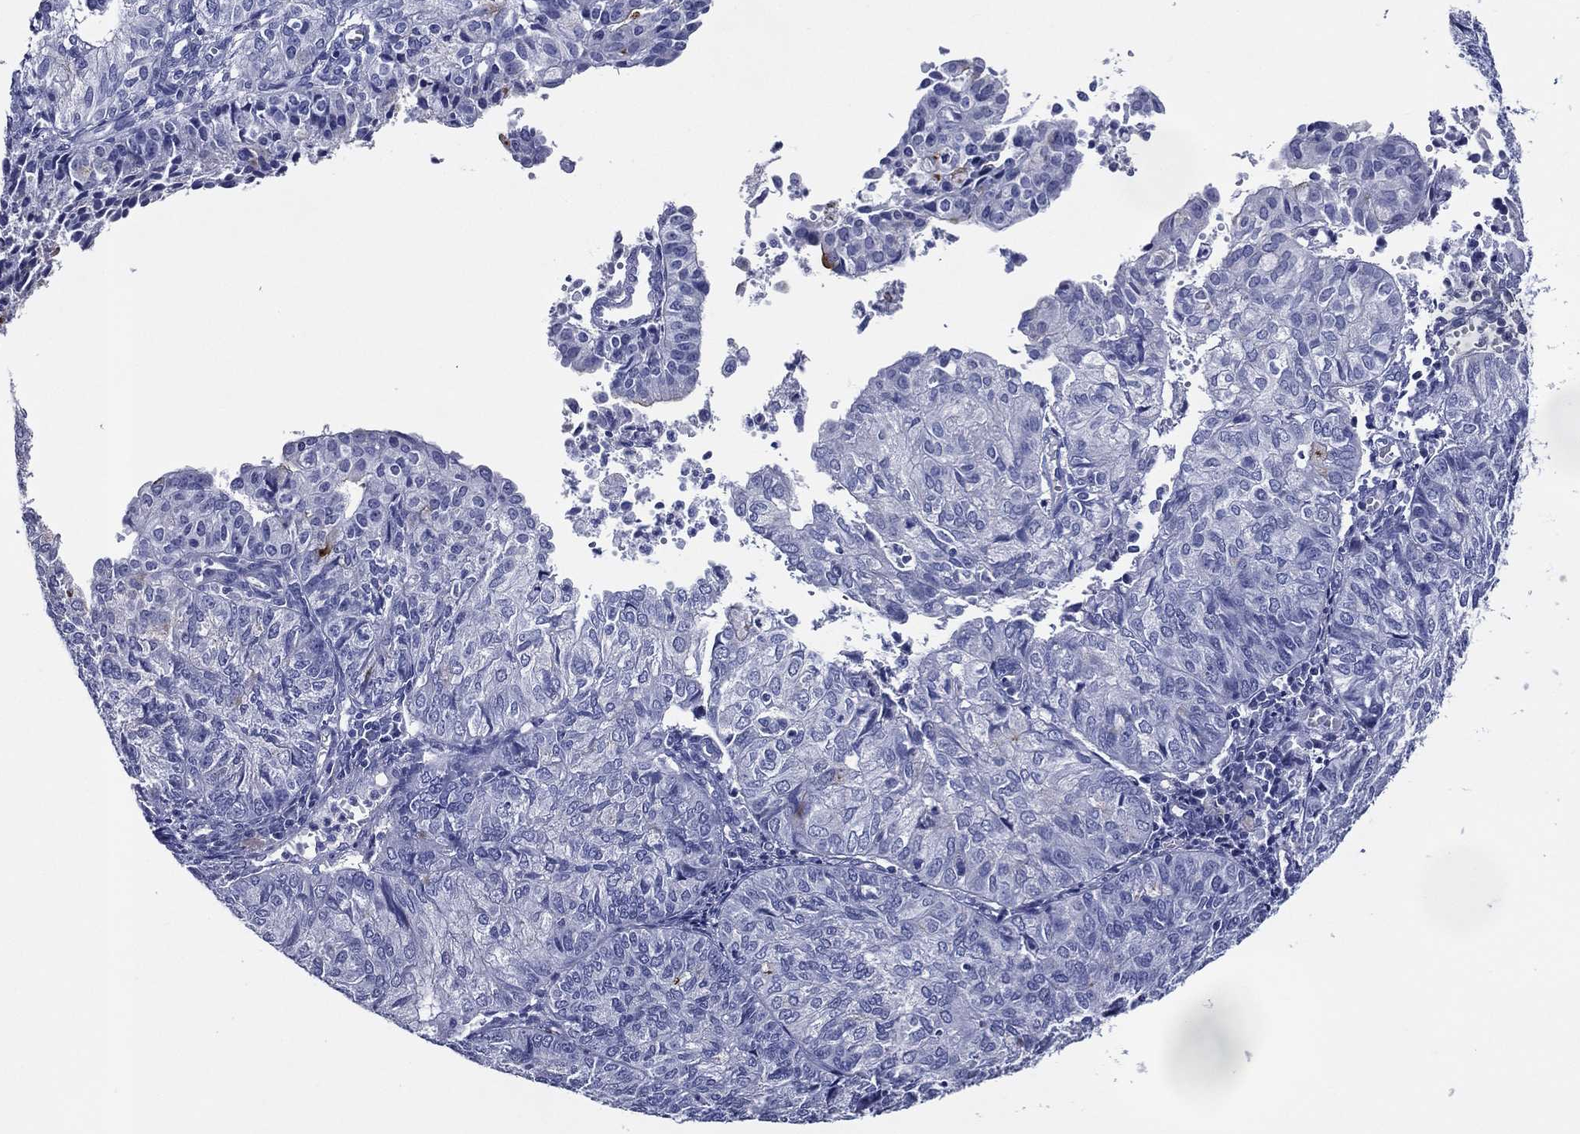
{"staining": {"intensity": "negative", "quantity": "none", "location": "none"}, "tissue": "endometrial cancer", "cell_type": "Tumor cells", "image_type": "cancer", "snomed": [{"axis": "morphology", "description": "Adenocarcinoma, NOS"}, {"axis": "topography", "description": "Endometrium"}], "caption": "IHC micrograph of neoplastic tissue: endometrial cancer stained with DAB reveals no significant protein expression in tumor cells.", "gene": "ACE2", "patient": {"sex": "female", "age": 82}}